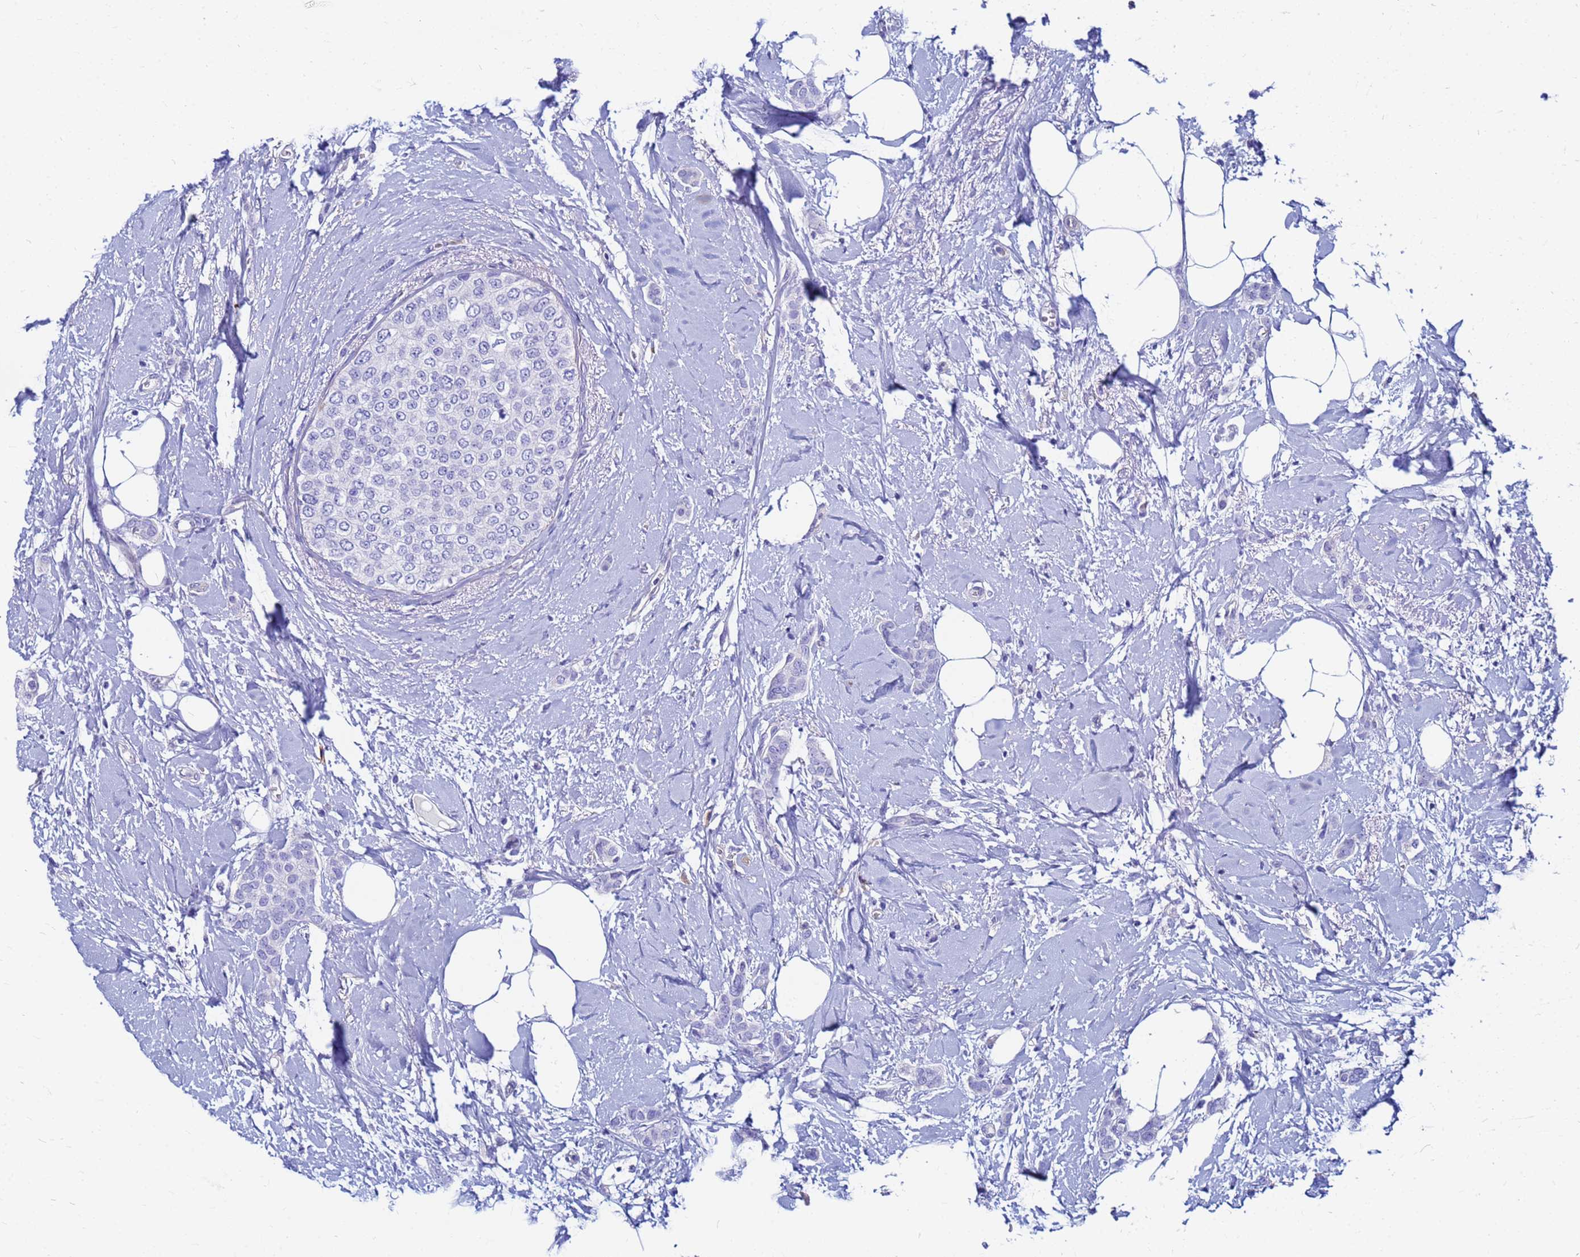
{"staining": {"intensity": "negative", "quantity": "none", "location": "none"}, "tissue": "breast cancer", "cell_type": "Tumor cells", "image_type": "cancer", "snomed": [{"axis": "morphology", "description": "Duct carcinoma"}, {"axis": "topography", "description": "Breast"}], "caption": "High power microscopy image of an IHC histopathology image of breast cancer, revealing no significant positivity in tumor cells.", "gene": "JRKL", "patient": {"sex": "female", "age": 72}}